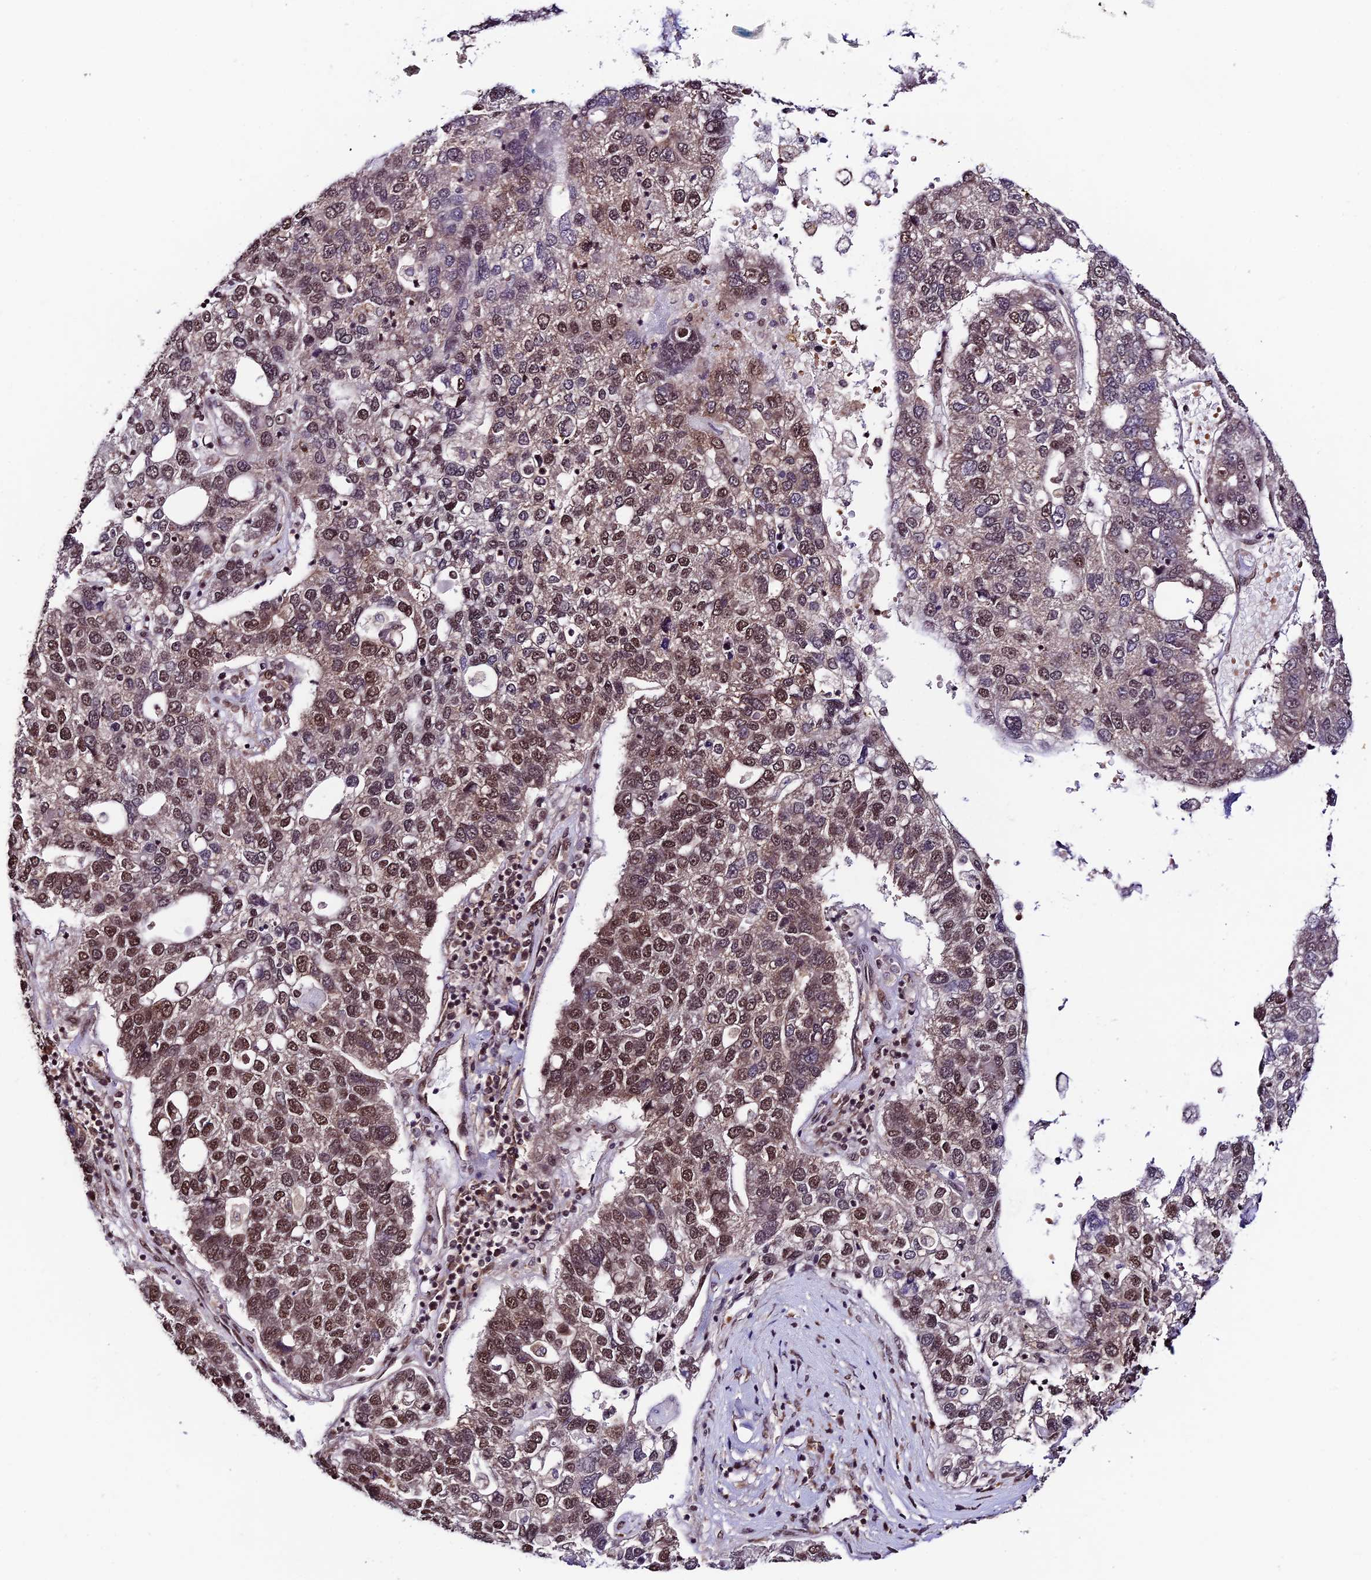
{"staining": {"intensity": "moderate", "quantity": ">75%", "location": "nuclear"}, "tissue": "pancreatic cancer", "cell_type": "Tumor cells", "image_type": "cancer", "snomed": [{"axis": "morphology", "description": "Adenocarcinoma, NOS"}, {"axis": "topography", "description": "Pancreas"}], "caption": "Tumor cells display medium levels of moderate nuclear positivity in approximately >75% of cells in human adenocarcinoma (pancreatic).", "gene": "RBM42", "patient": {"sex": "female", "age": 61}}